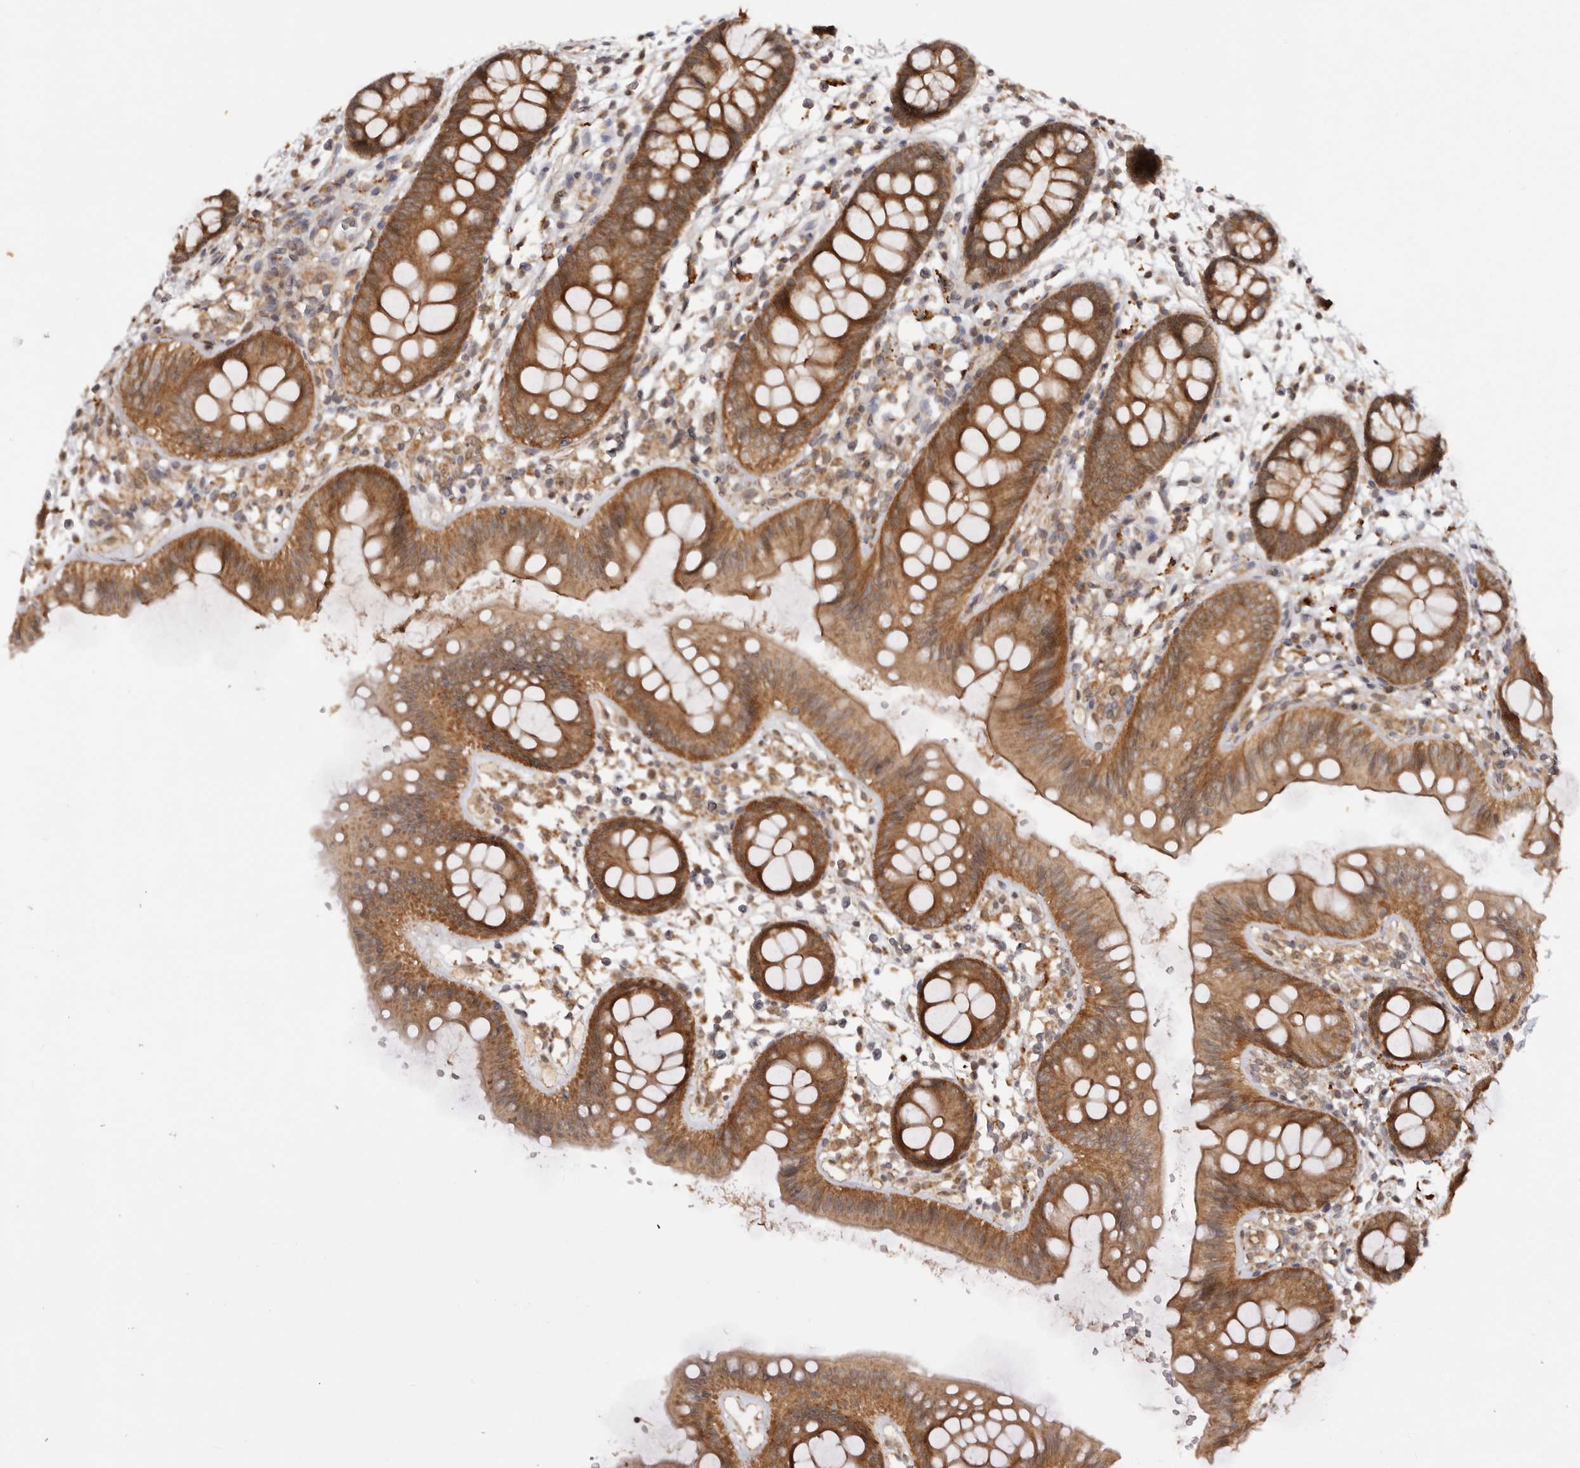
{"staining": {"intensity": "moderate", "quantity": ">75%", "location": "cytoplasmic/membranous"}, "tissue": "colon", "cell_type": "Glandular cells", "image_type": "normal", "snomed": [{"axis": "morphology", "description": "Normal tissue, NOS"}, {"axis": "topography", "description": "Colon"}], "caption": "Immunohistochemistry (IHC) photomicrograph of unremarkable colon stained for a protein (brown), which exhibits medium levels of moderate cytoplasmic/membranous staining in approximately >75% of glandular cells.", "gene": "TARS2", "patient": {"sex": "male", "age": 56}}